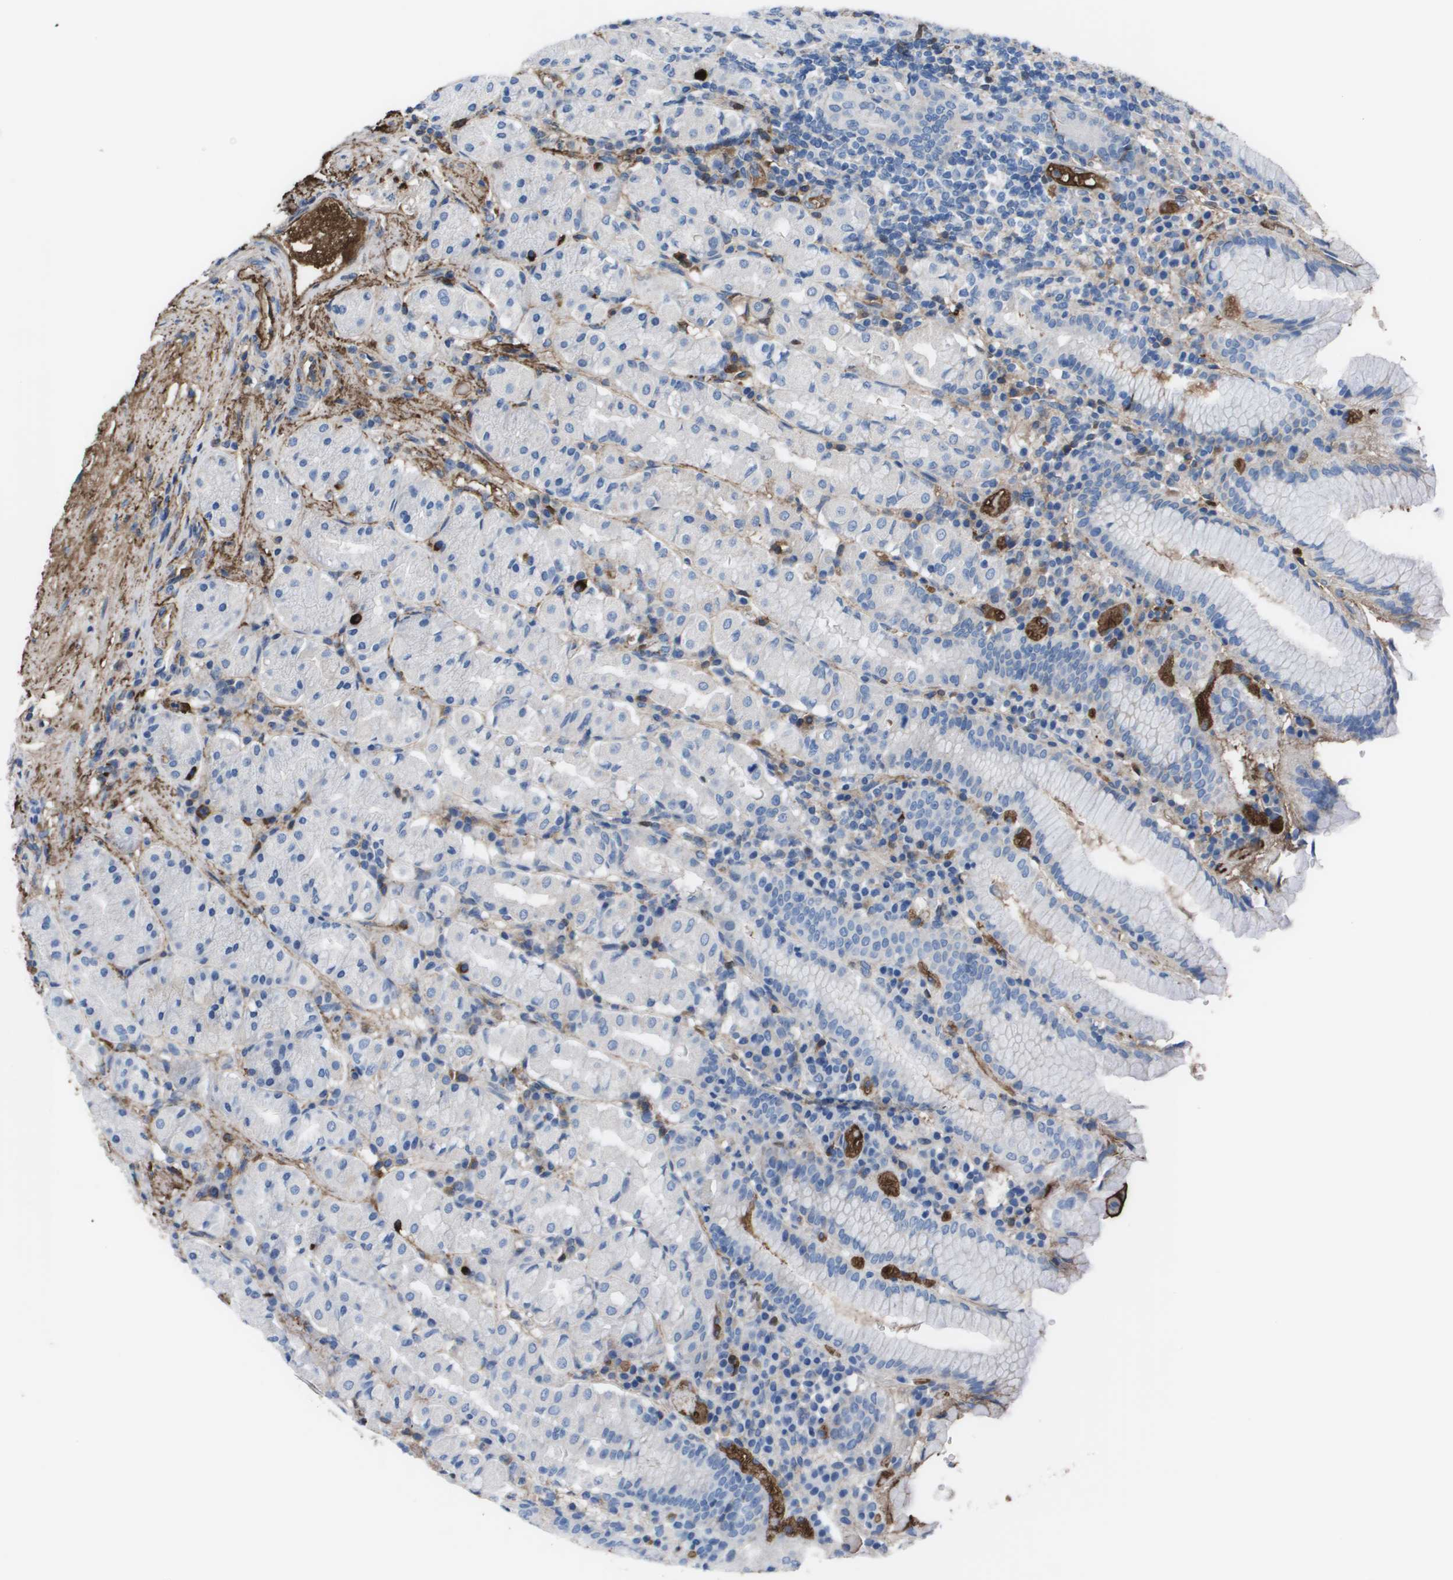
{"staining": {"intensity": "negative", "quantity": "none", "location": "none"}, "tissue": "stomach", "cell_type": "Glandular cells", "image_type": "normal", "snomed": [{"axis": "morphology", "description": "Normal tissue, NOS"}, {"axis": "topography", "description": "Stomach"}, {"axis": "topography", "description": "Stomach, lower"}], "caption": "Immunohistochemistry (IHC) of unremarkable stomach shows no expression in glandular cells.", "gene": "VTN", "patient": {"sex": "female", "age": 56}}